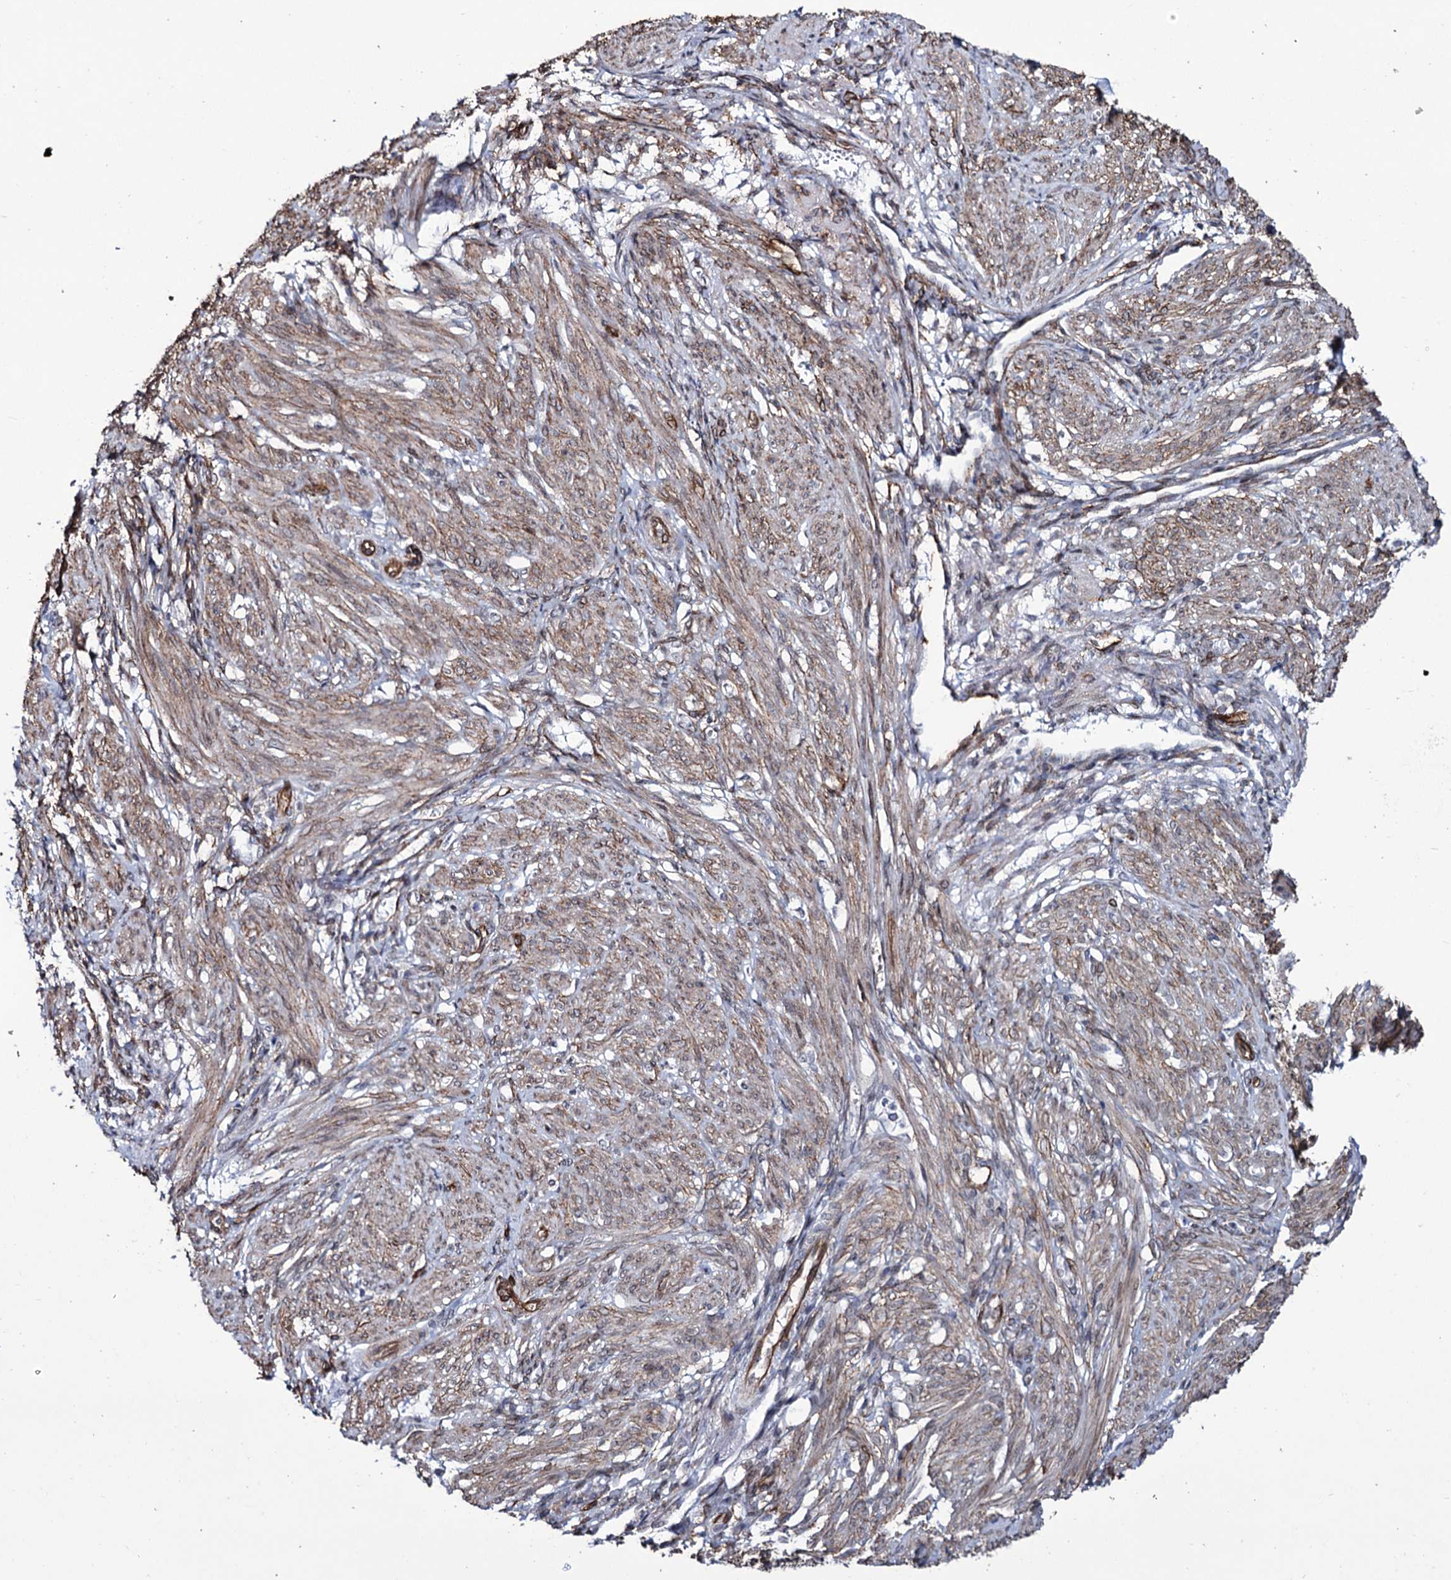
{"staining": {"intensity": "moderate", "quantity": "25%-75%", "location": "cytoplasmic/membranous,nuclear"}, "tissue": "smooth muscle", "cell_type": "Smooth muscle cells", "image_type": "normal", "snomed": [{"axis": "morphology", "description": "Normal tissue, NOS"}, {"axis": "topography", "description": "Smooth muscle"}], "caption": "A brown stain highlights moderate cytoplasmic/membranous,nuclear expression of a protein in smooth muscle cells of benign human smooth muscle.", "gene": "ZC3H12C", "patient": {"sex": "female", "age": 39}}